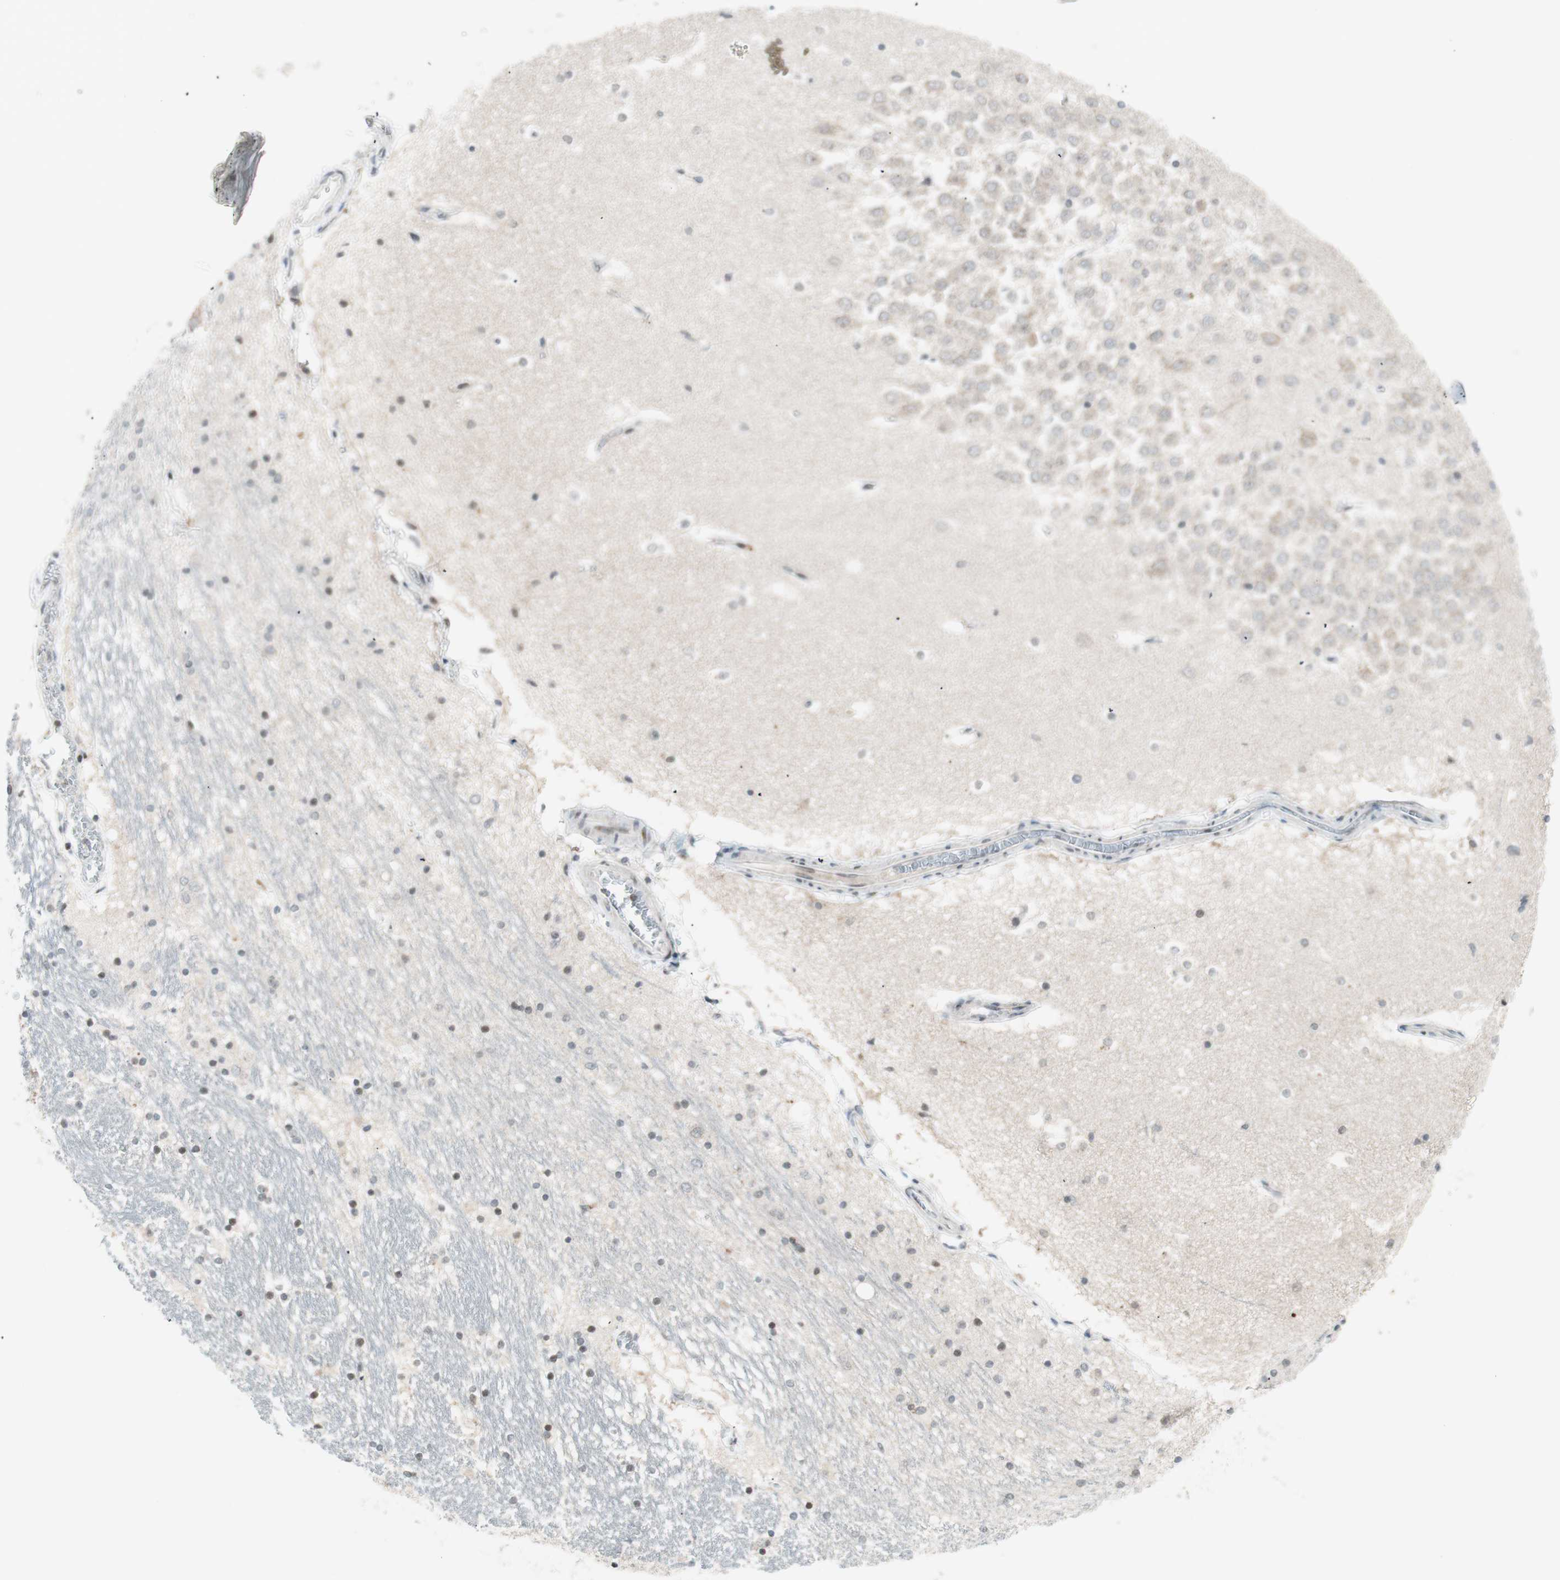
{"staining": {"intensity": "negative", "quantity": "none", "location": "none"}, "tissue": "hippocampus", "cell_type": "Glial cells", "image_type": "normal", "snomed": [{"axis": "morphology", "description": "Normal tissue, NOS"}, {"axis": "topography", "description": "Hippocampus"}], "caption": "There is no significant expression in glial cells of hippocampus. Brightfield microscopy of immunohistochemistry stained with DAB (brown) and hematoxylin (blue), captured at high magnification.", "gene": "TPT1", "patient": {"sex": "male", "age": 45}}